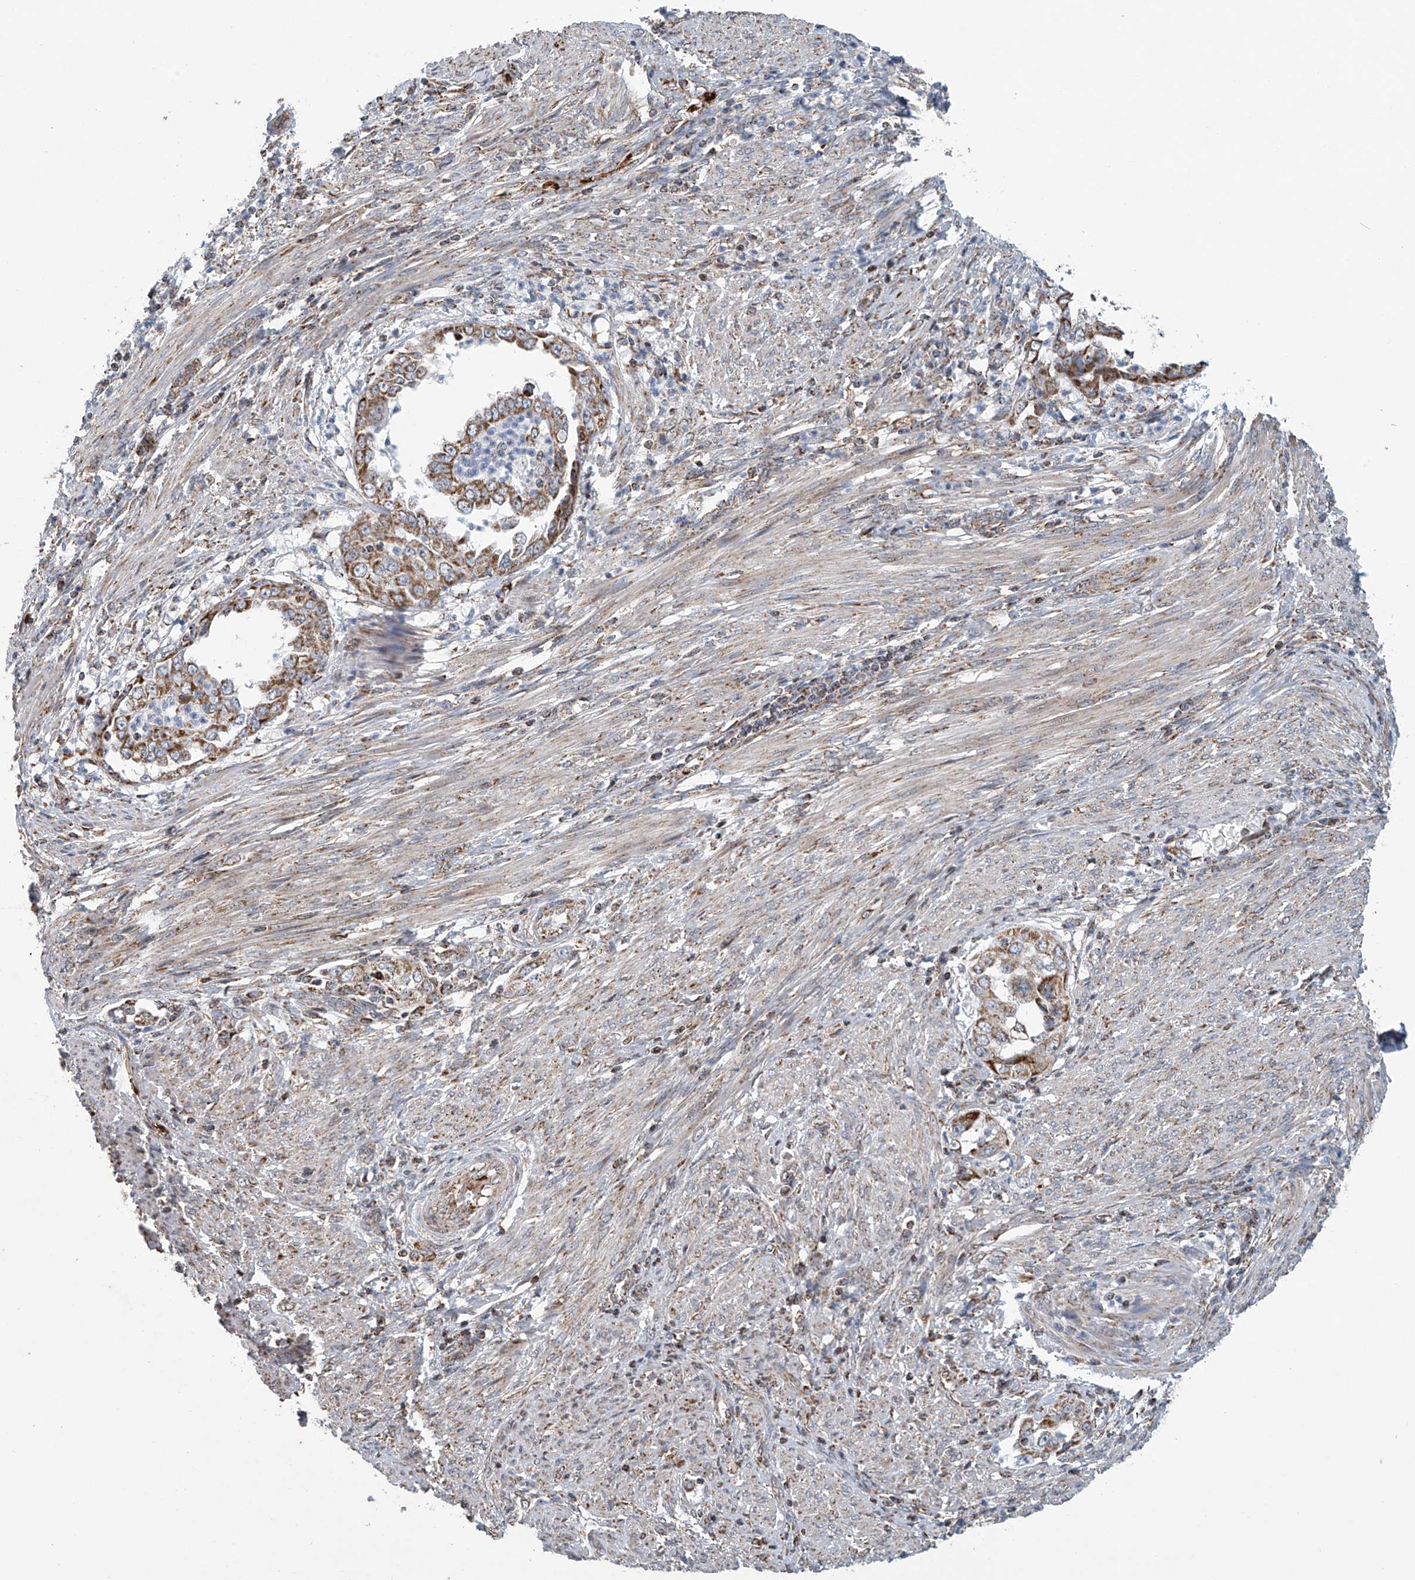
{"staining": {"intensity": "moderate", "quantity": ">75%", "location": "cytoplasmic/membranous"}, "tissue": "endometrial cancer", "cell_type": "Tumor cells", "image_type": "cancer", "snomed": [{"axis": "morphology", "description": "Adenocarcinoma, NOS"}, {"axis": "topography", "description": "Endometrium"}], "caption": "A medium amount of moderate cytoplasmic/membranous expression is seen in approximately >75% of tumor cells in endometrial cancer tissue. (brown staining indicates protein expression, while blue staining denotes nuclei).", "gene": "COMMD1", "patient": {"sex": "female", "age": 85}}